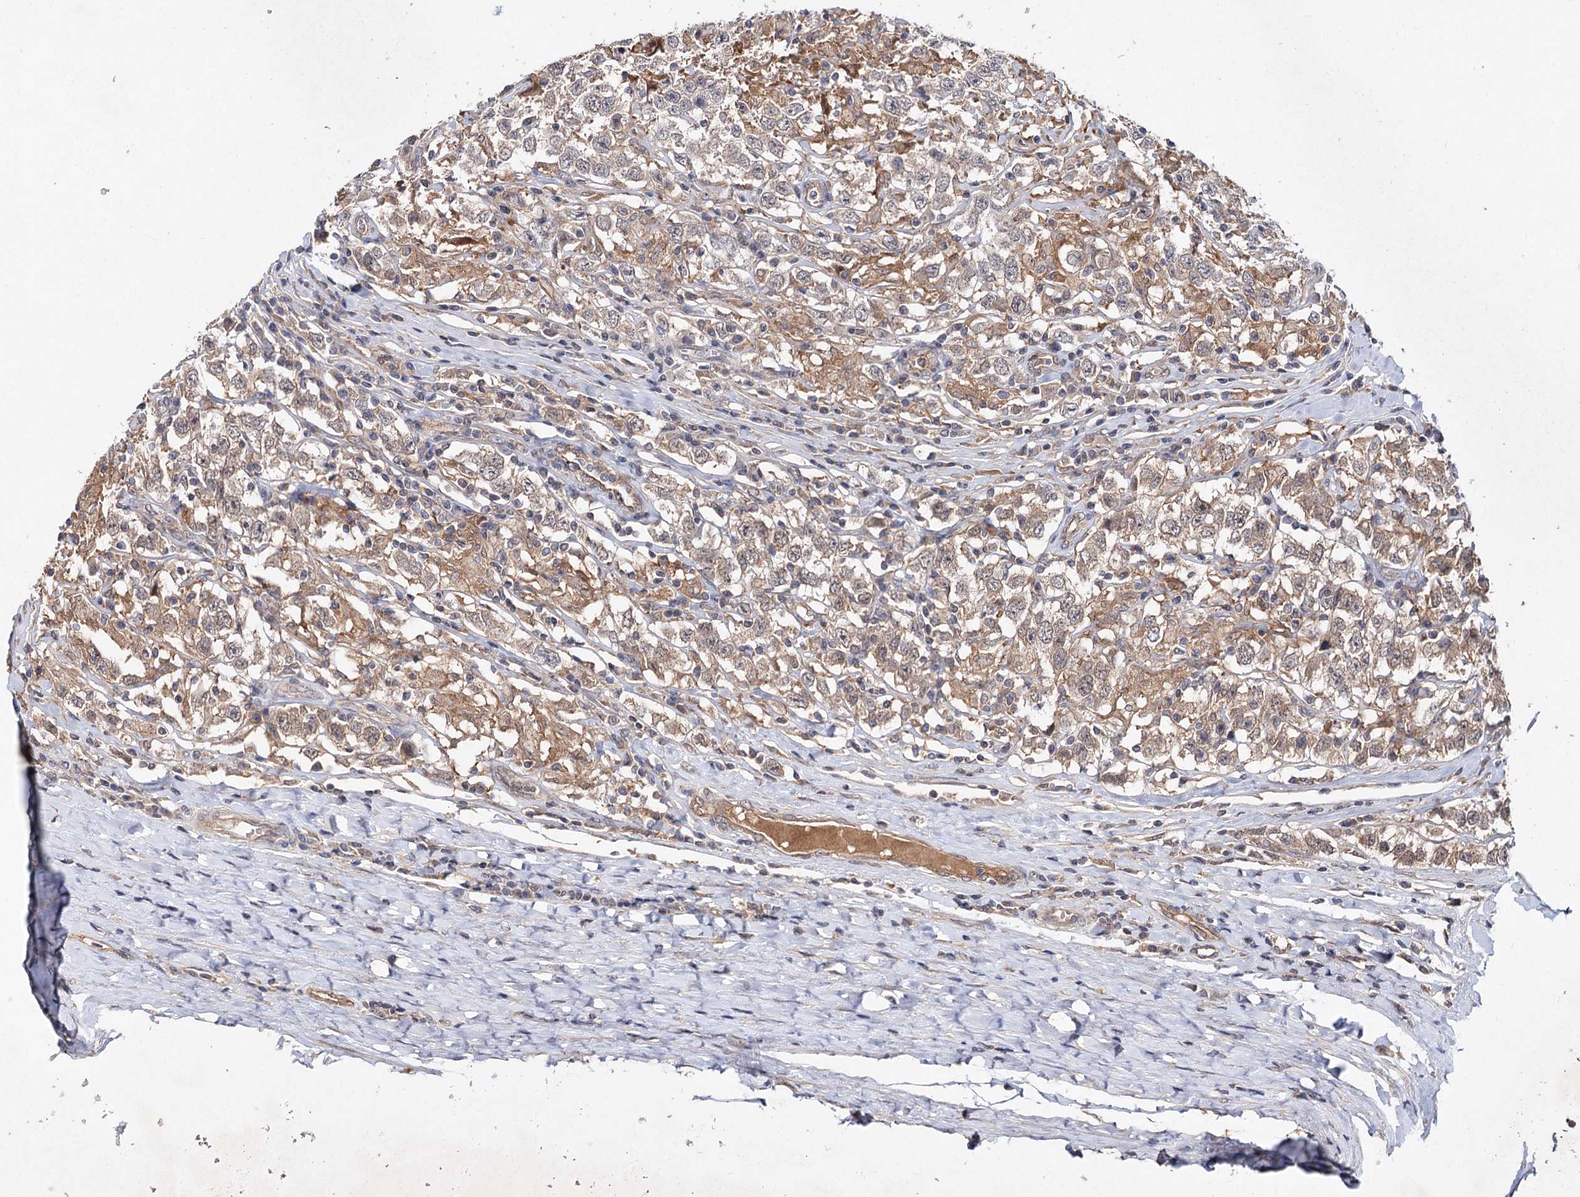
{"staining": {"intensity": "weak", "quantity": "25%-75%", "location": "cytoplasmic/membranous"}, "tissue": "testis cancer", "cell_type": "Tumor cells", "image_type": "cancer", "snomed": [{"axis": "morphology", "description": "Seminoma, NOS"}, {"axis": "topography", "description": "Testis"}], "caption": "Seminoma (testis) stained with a brown dye exhibits weak cytoplasmic/membranous positive expression in about 25%-75% of tumor cells.", "gene": "NUDCD2", "patient": {"sex": "male", "age": 41}}